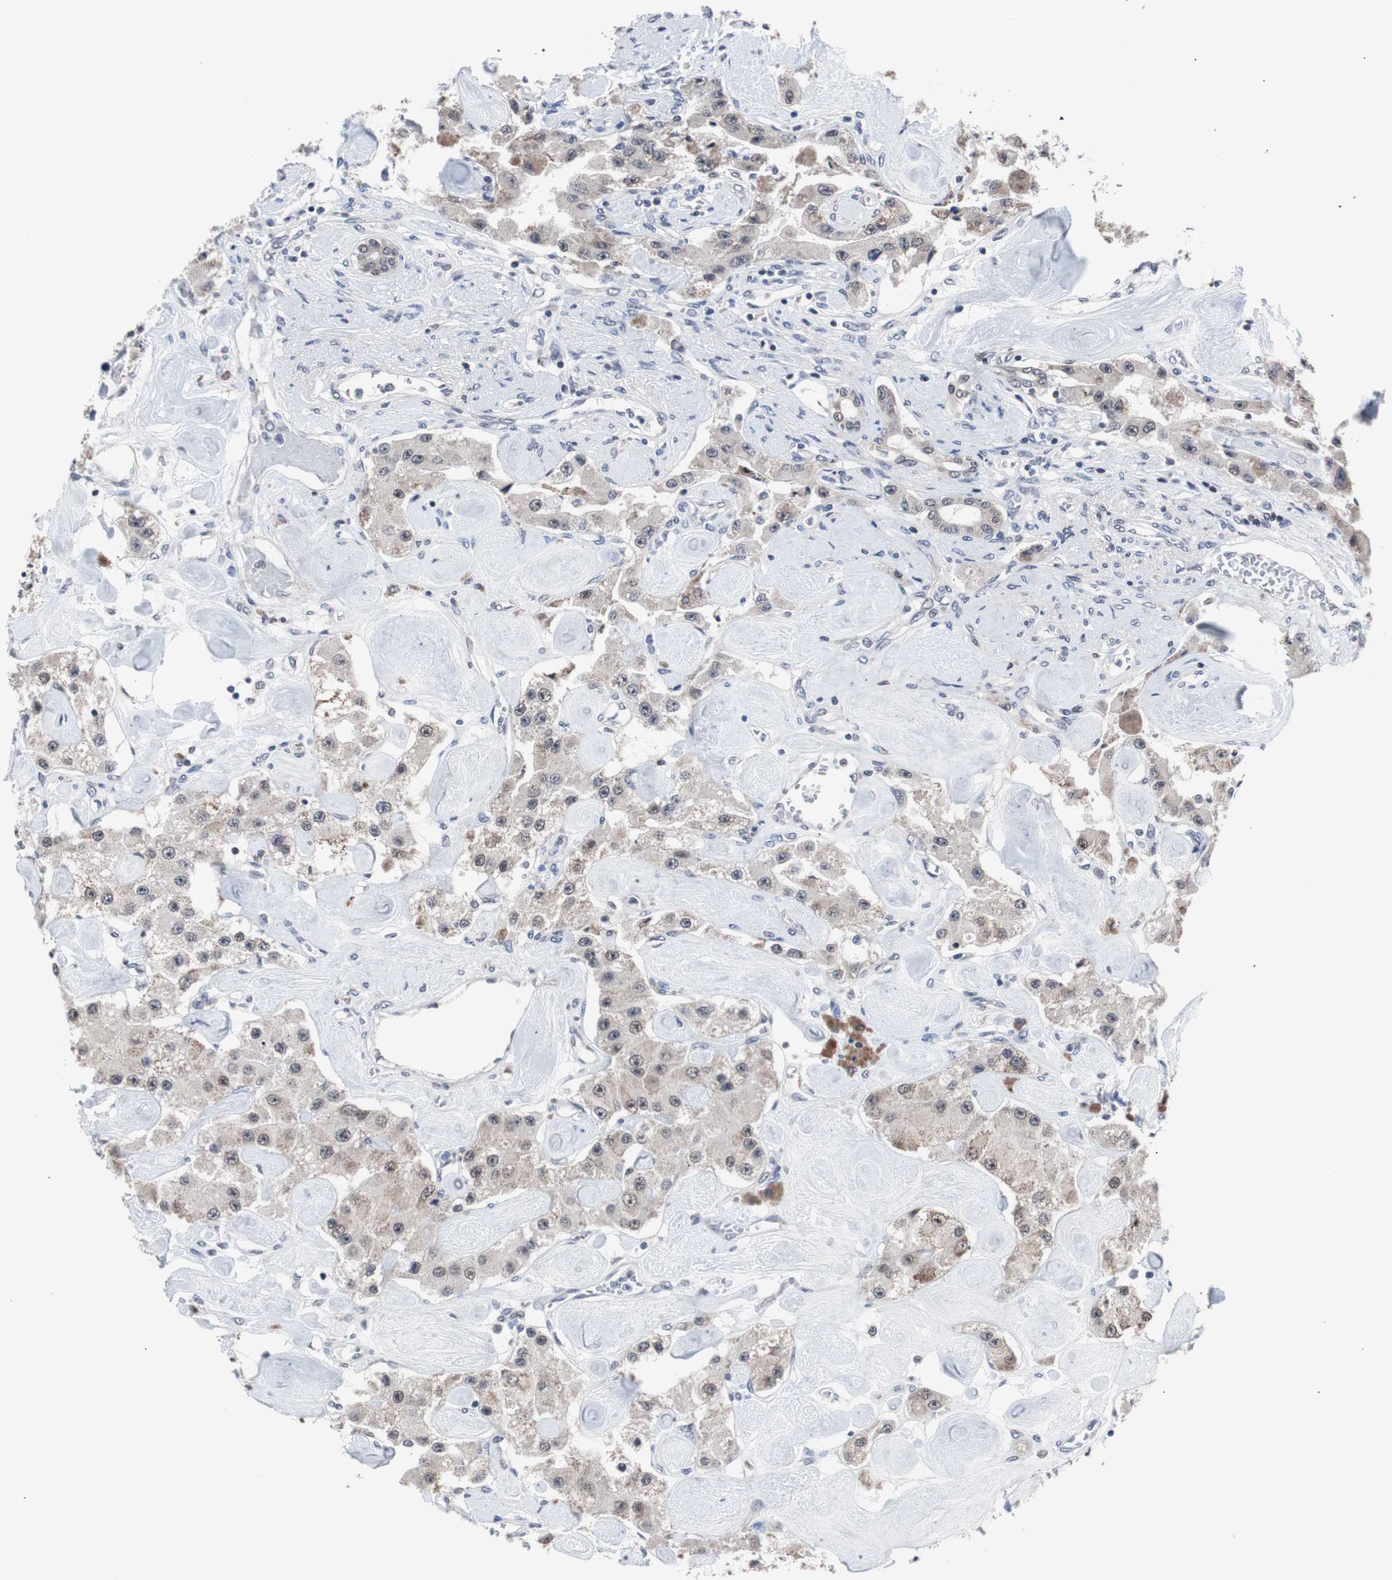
{"staining": {"intensity": "negative", "quantity": "none", "location": "none"}, "tissue": "carcinoid", "cell_type": "Tumor cells", "image_type": "cancer", "snomed": [{"axis": "morphology", "description": "Carcinoid, malignant, NOS"}, {"axis": "topography", "description": "Pancreas"}], "caption": "IHC of carcinoid displays no staining in tumor cells.", "gene": "RBM47", "patient": {"sex": "male", "age": 41}}